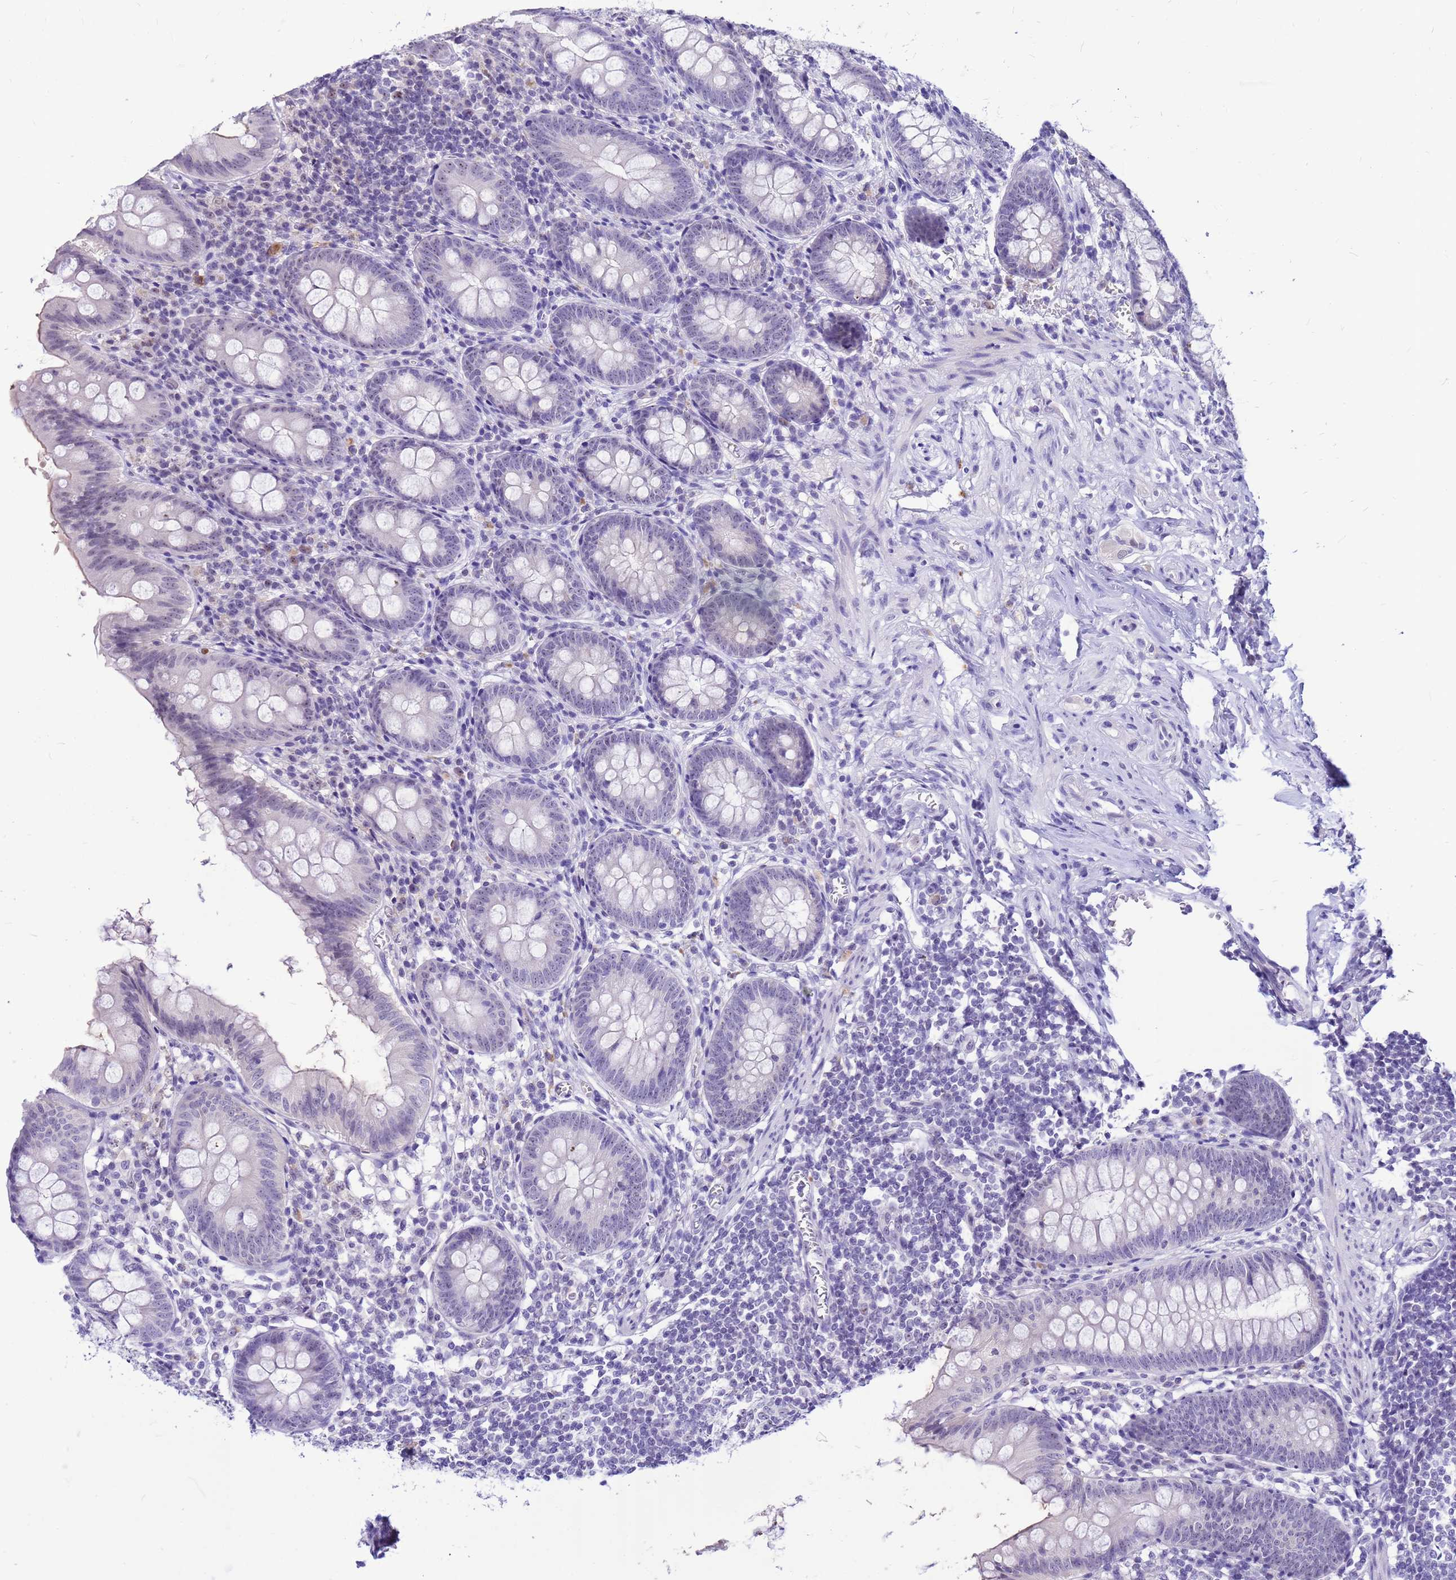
{"staining": {"intensity": "weak", "quantity": "<25%", "location": "nuclear"}, "tissue": "appendix", "cell_type": "Glandular cells", "image_type": "normal", "snomed": [{"axis": "morphology", "description": "Normal tissue, NOS"}, {"axis": "topography", "description": "Appendix"}], "caption": "An immunohistochemistry image of benign appendix is shown. There is no staining in glandular cells of appendix.", "gene": "DMRTC2", "patient": {"sex": "female", "age": 51}}